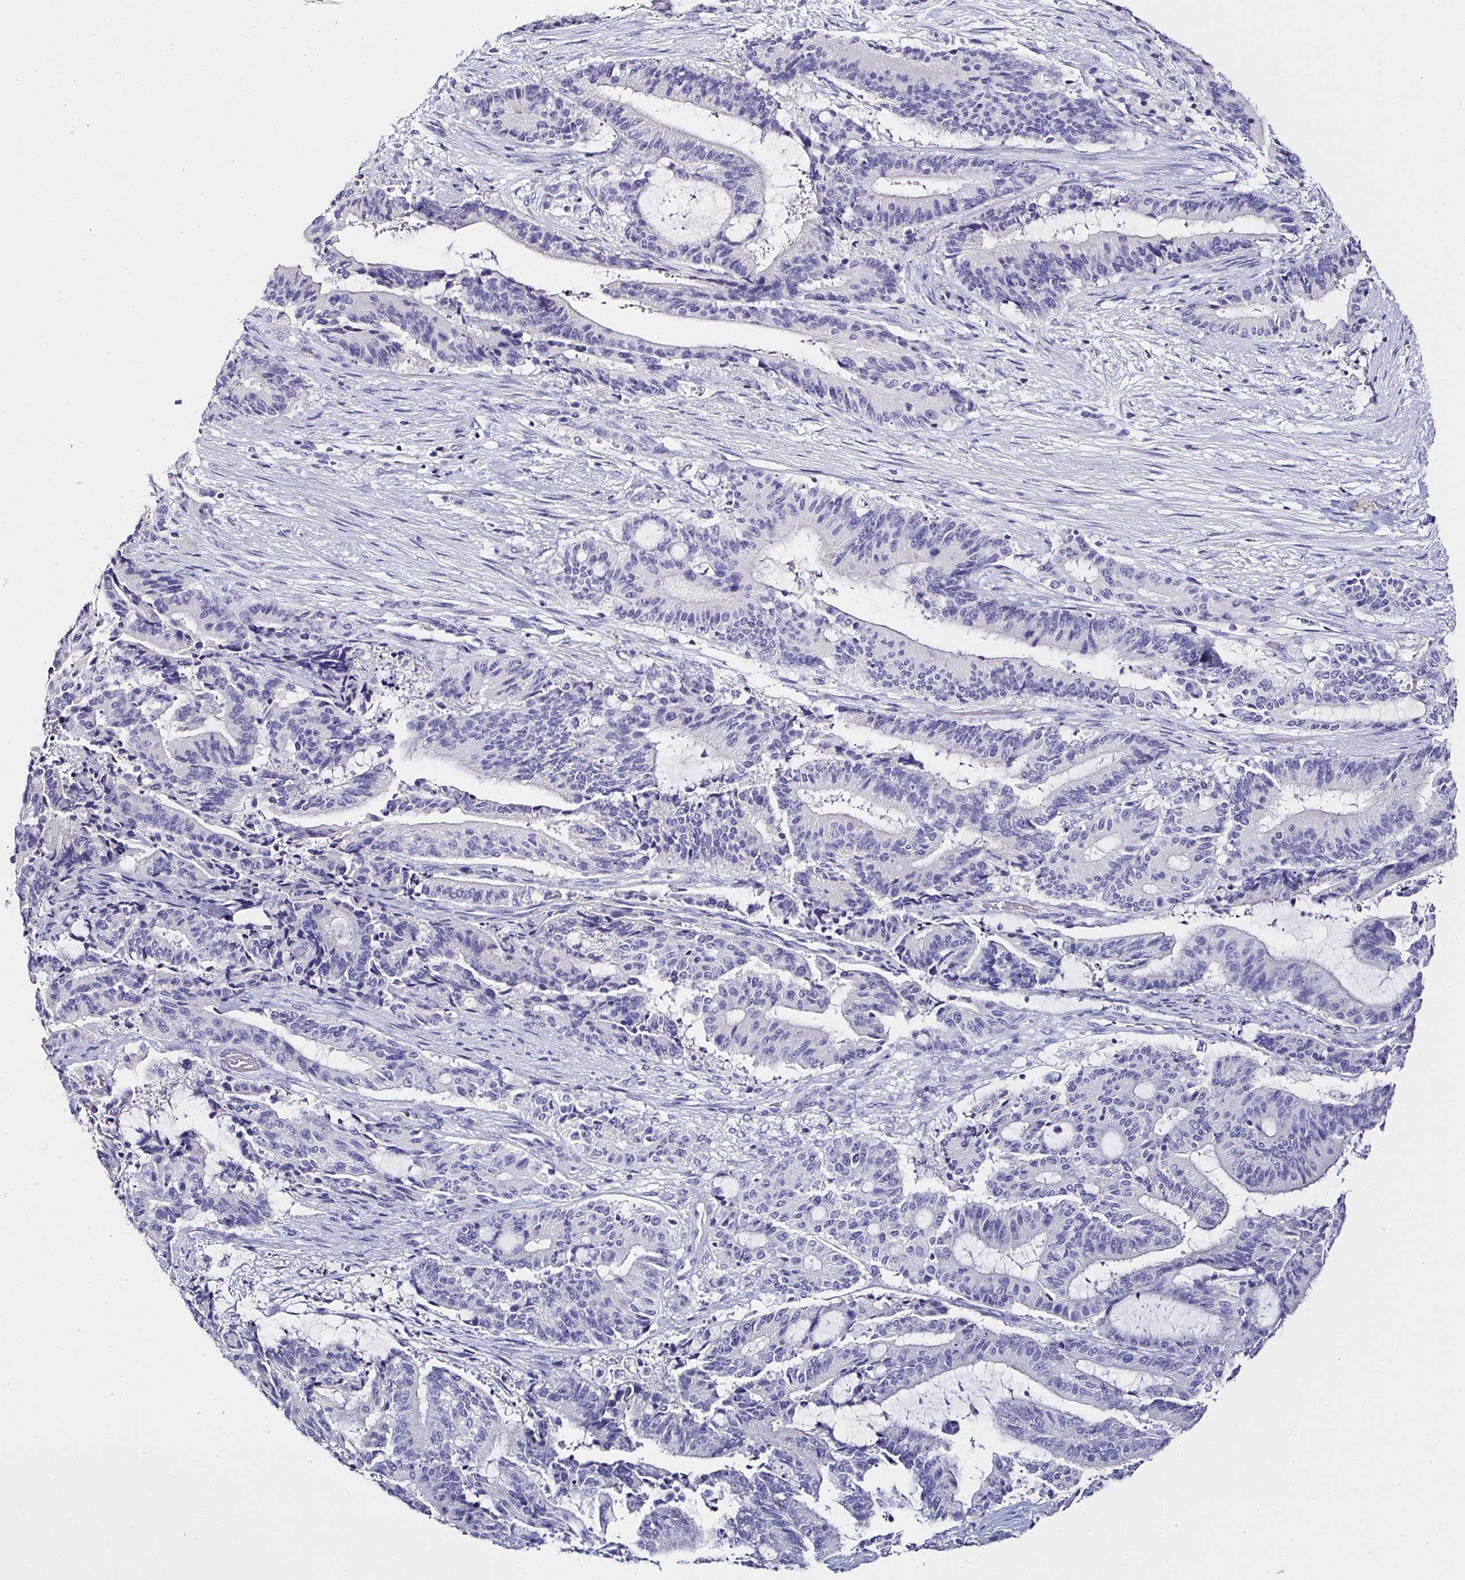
{"staining": {"intensity": "negative", "quantity": "none", "location": "none"}, "tissue": "liver cancer", "cell_type": "Tumor cells", "image_type": "cancer", "snomed": [{"axis": "morphology", "description": "Normal tissue, NOS"}, {"axis": "morphology", "description": "Cholangiocarcinoma"}, {"axis": "topography", "description": "Liver"}, {"axis": "topography", "description": "Peripheral nerve tissue"}], "caption": "The immunohistochemistry histopathology image has no significant staining in tumor cells of liver cholangiocarcinoma tissue.", "gene": "ATP2A1", "patient": {"sex": "female", "age": 73}}